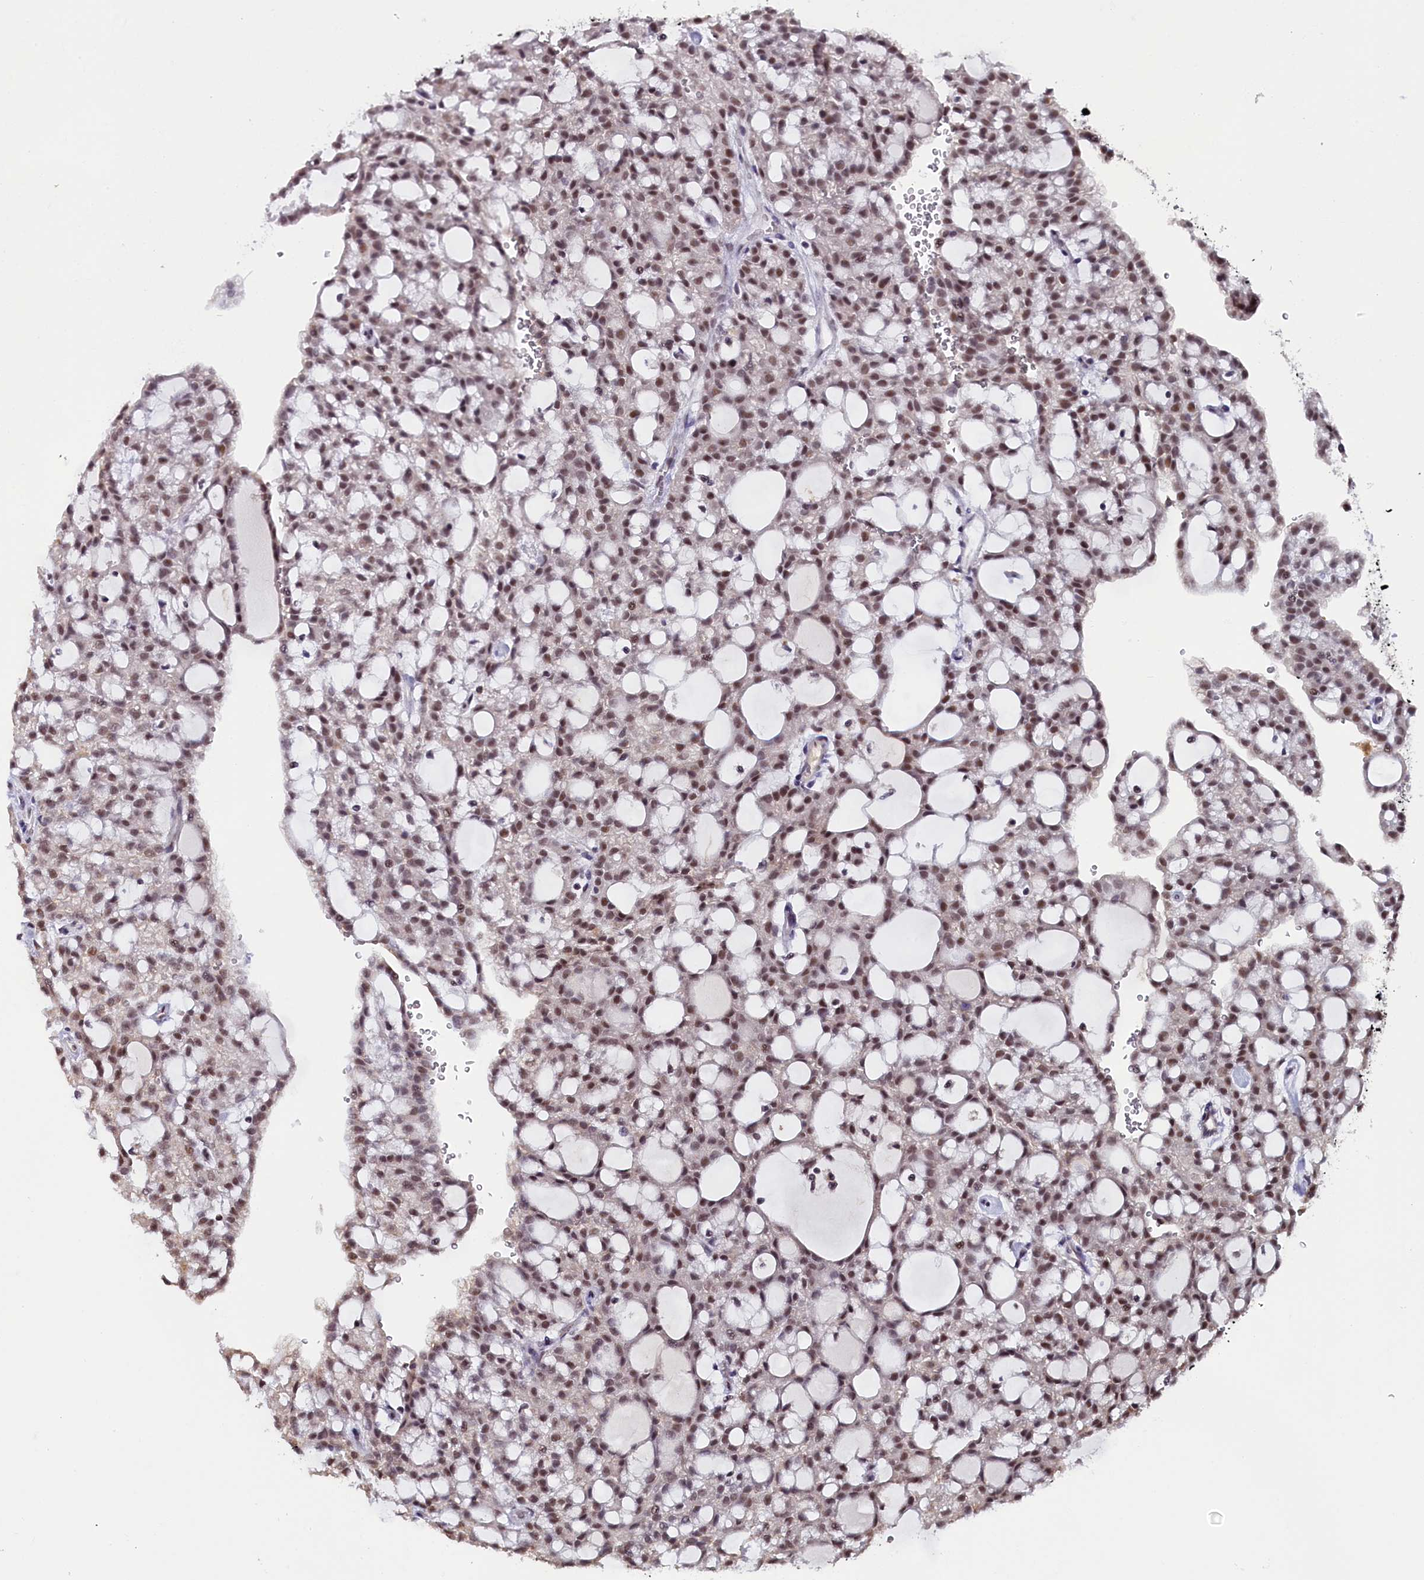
{"staining": {"intensity": "moderate", "quantity": ">75%", "location": "nuclear"}, "tissue": "renal cancer", "cell_type": "Tumor cells", "image_type": "cancer", "snomed": [{"axis": "morphology", "description": "Adenocarcinoma, NOS"}, {"axis": "topography", "description": "Kidney"}], "caption": "A micrograph of human adenocarcinoma (renal) stained for a protein demonstrates moderate nuclear brown staining in tumor cells. The staining was performed using DAB (3,3'-diaminobenzidine) to visualize the protein expression in brown, while the nuclei were stained in blue with hematoxylin (Magnification: 20x).", "gene": "NCBP1", "patient": {"sex": "male", "age": 63}}